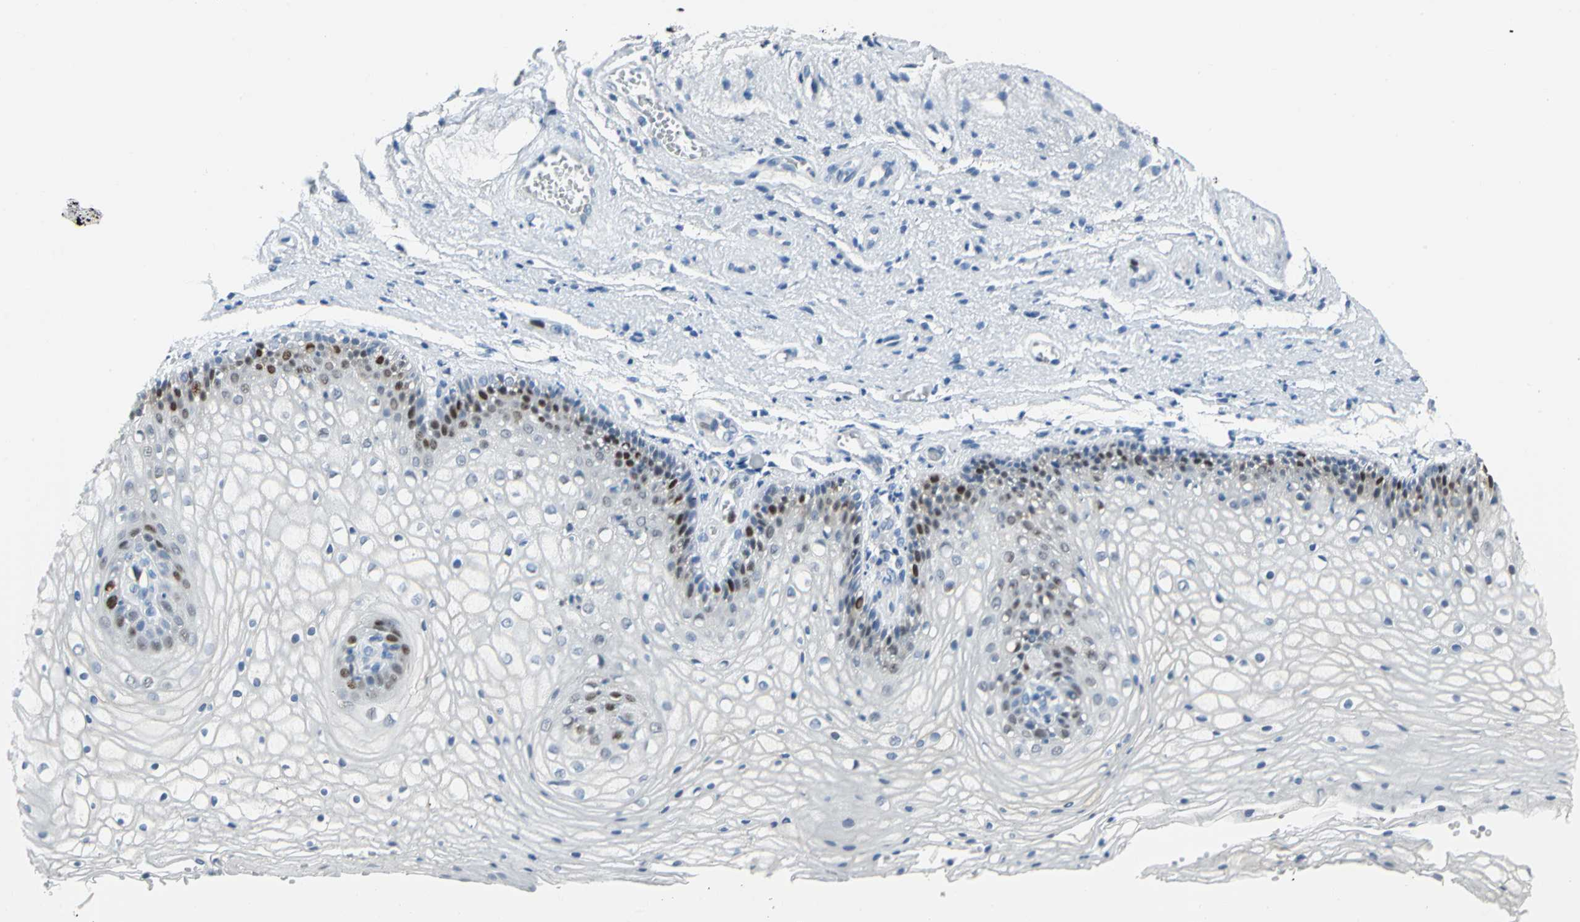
{"staining": {"intensity": "strong", "quantity": "<25%", "location": "nuclear"}, "tissue": "vagina", "cell_type": "Squamous epithelial cells", "image_type": "normal", "snomed": [{"axis": "morphology", "description": "Normal tissue, NOS"}, {"axis": "topography", "description": "Vagina"}], "caption": "Squamous epithelial cells show medium levels of strong nuclear expression in approximately <25% of cells in benign vagina.", "gene": "MCM4", "patient": {"sex": "female", "age": 34}}